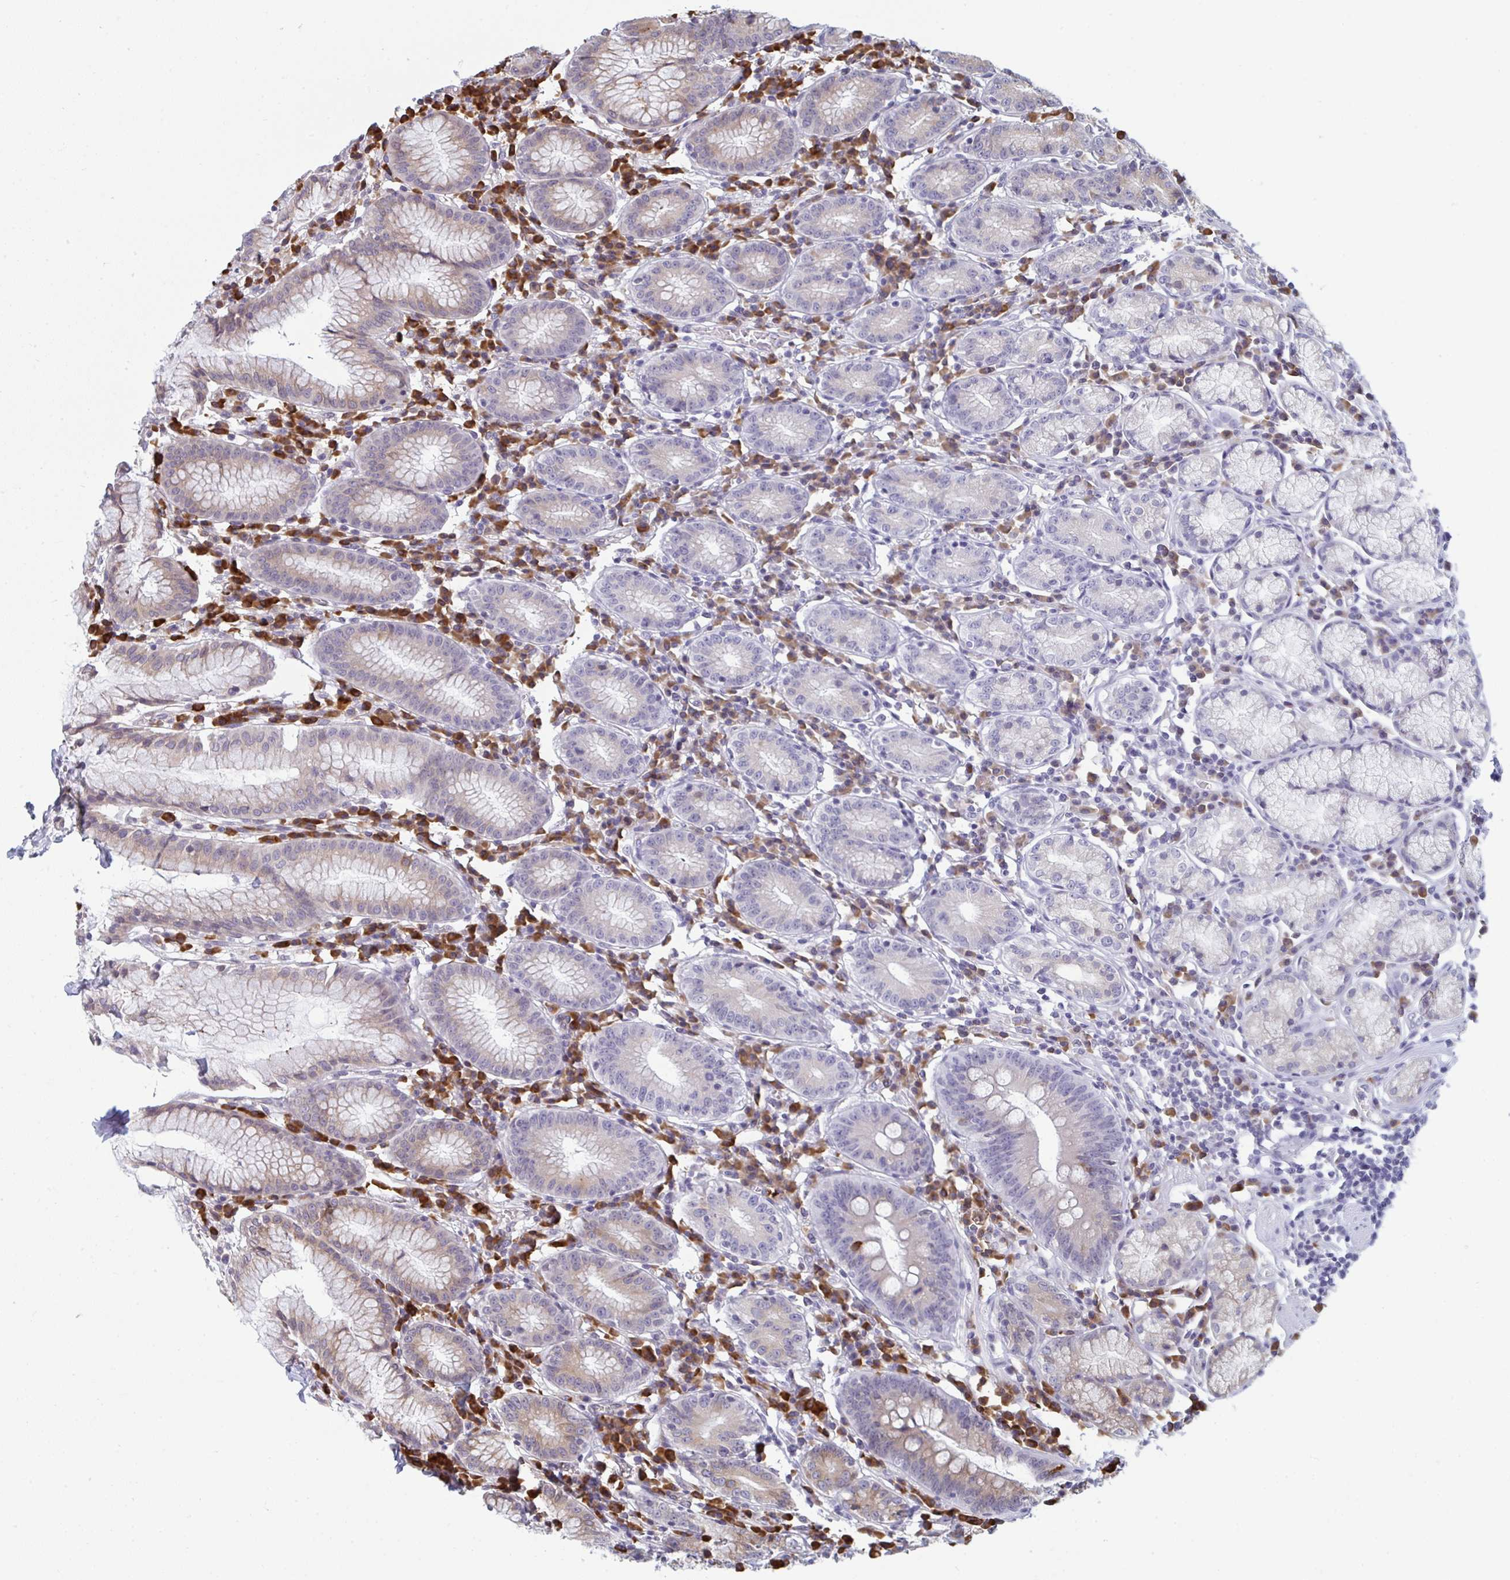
{"staining": {"intensity": "moderate", "quantity": "<25%", "location": "cytoplasmic/membranous"}, "tissue": "stomach", "cell_type": "Glandular cells", "image_type": "normal", "snomed": [{"axis": "morphology", "description": "Normal tissue, NOS"}, {"axis": "topography", "description": "Stomach"}], "caption": "About <25% of glandular cells in normal stomach reveal moderate cytoplasmic/membranous protein staining as visualized by brown immunohistochemical staining.", "gene": "LYSMD4", "patient": {"sex": "male", "age": 55}}